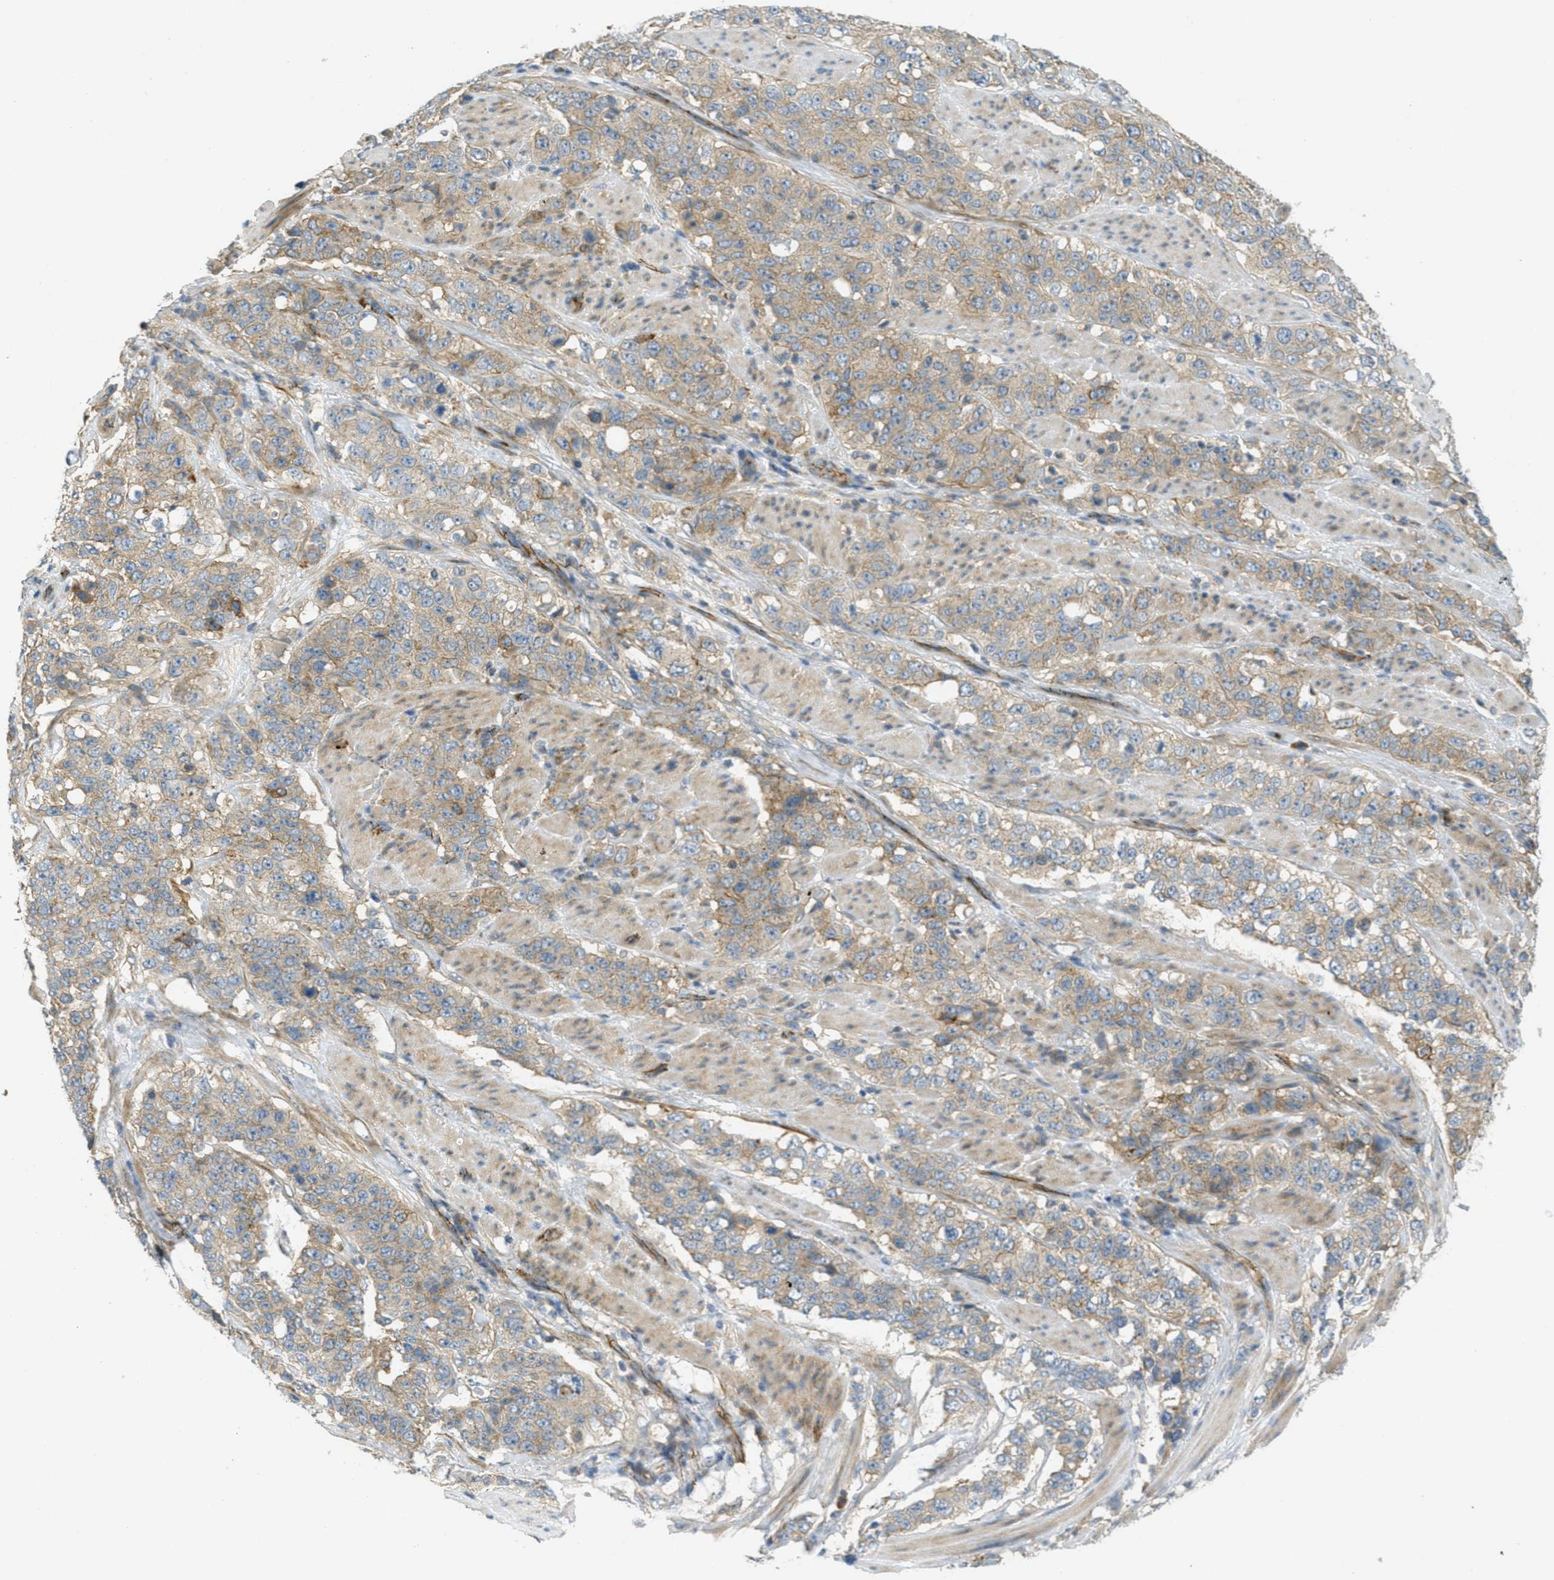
{"staining": {"intensity": "weak", "quantity": ">75%", "location": "cytoplasmic/membranous"}, "tissue": "stomach cancer", "cell_type": "Tumor cells", "image_type": "cancer", "snomed": [{"axis": "morphology", "description": "Adenocarcinoma, NOS"}, {"axis": "topography", "description": "Stomach"}], "caption": "IHC micrograph of stomach adenocarcinoma stained for a protein (brown), which displays low levels of weak cytoplasmic/membranous staining in about >75% of tumor cells.", "gene": "JCAD", "patient": {"sex": "male", "age": 48}}